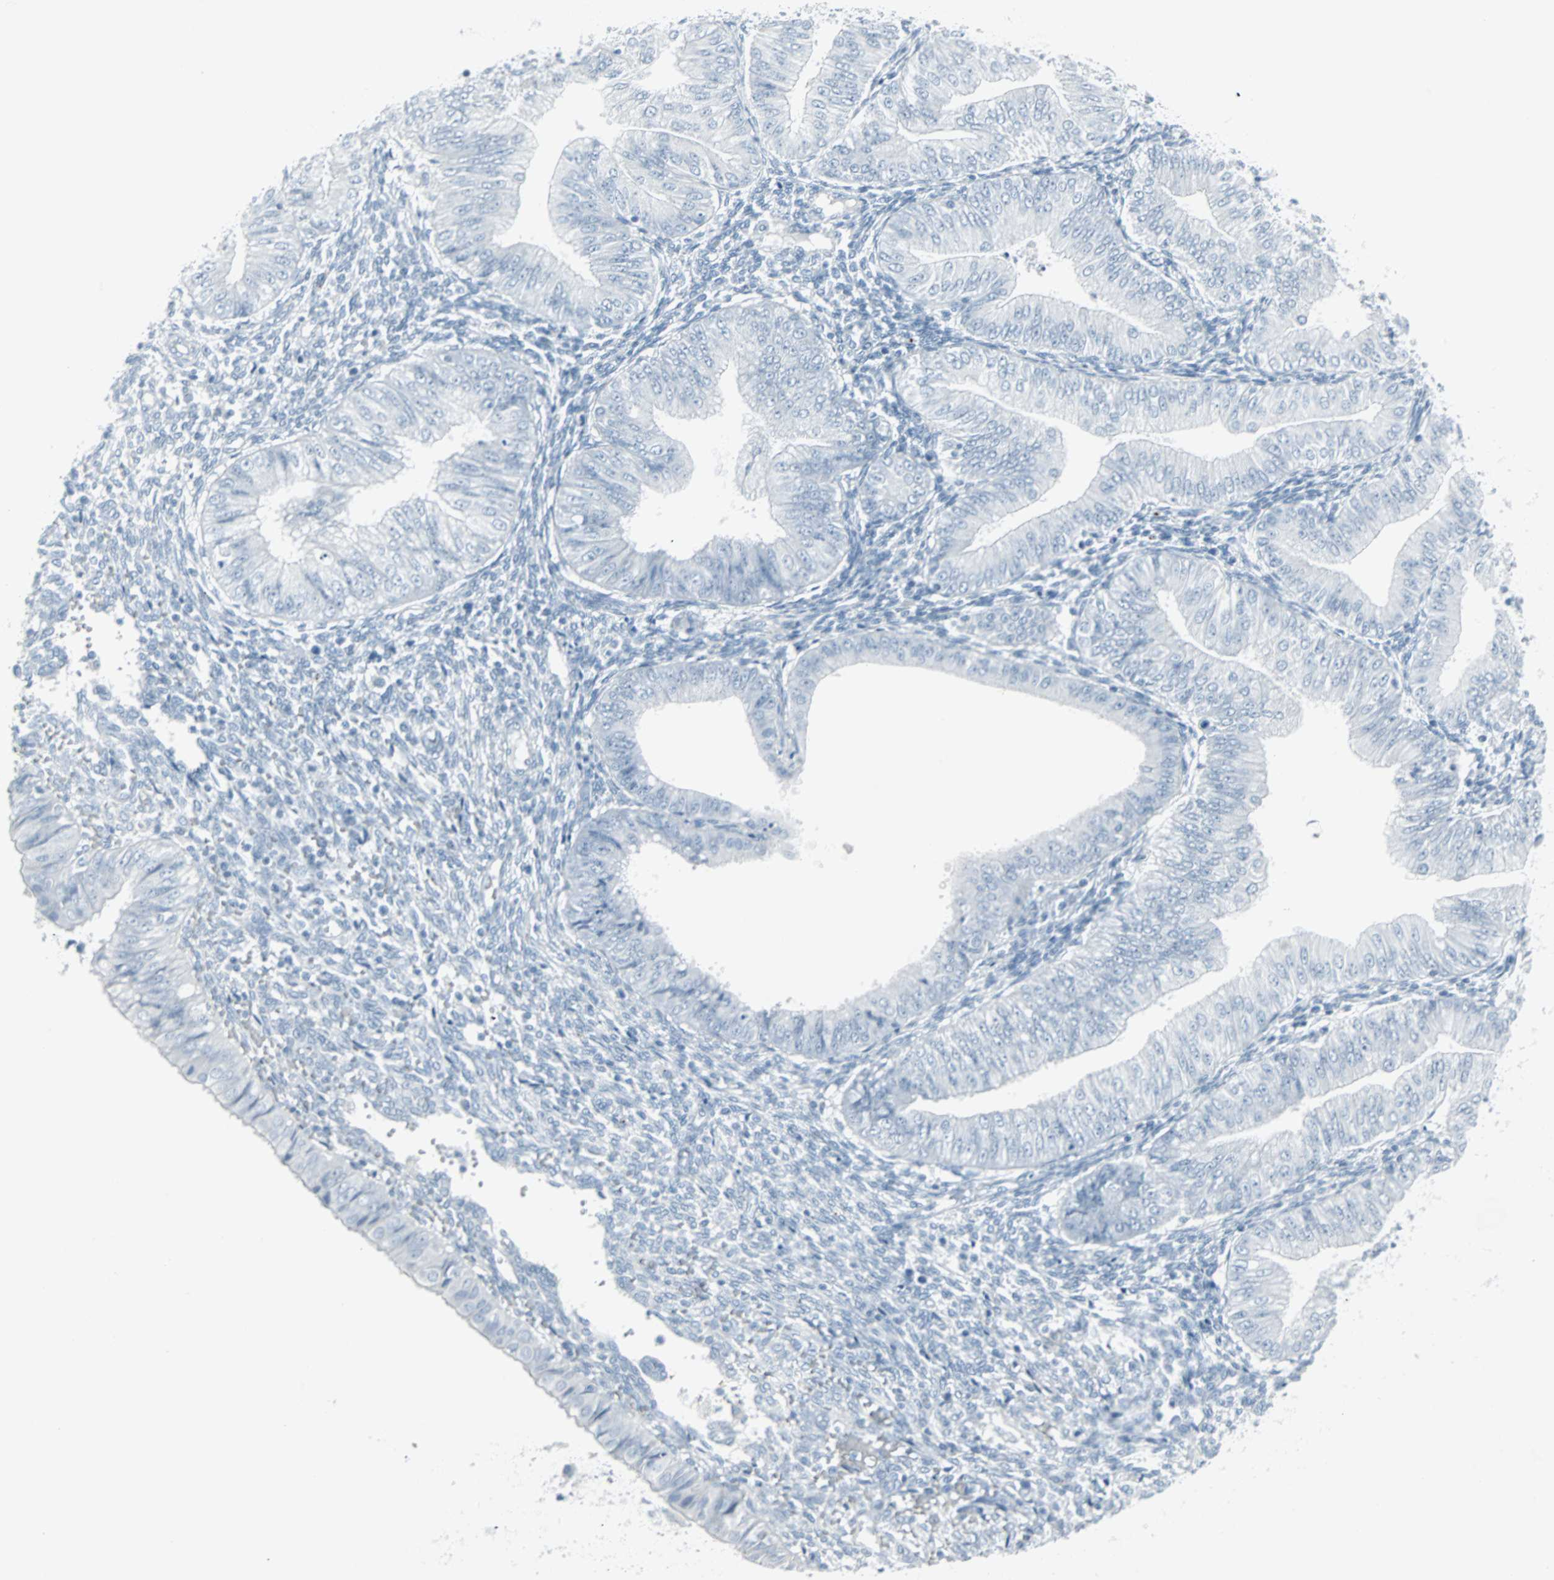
{"staining": {"intensity": "negative", "quantity": "none", "location": "none"}, "tissue": "endometrial cancer", "cell_type": "Tumor cells", "image_type": "cancer", "snomed": [{"axis": "morphology", "description": "Normal tissue, NOS"}, {"axis": "morphology", "description": "Adenocarcinoma, NOS"}, {"axis": "topography", "description": "Endometrium"}], "caption": "Immunohistochemistry (IHC) micrograph of human endometrial cancer (adenocarcinoma) stained for a protein (brown), which shows no positivity in tumor cells.", "gene": "LANCL3", "patient": {"sex": "female", "age": 53}}